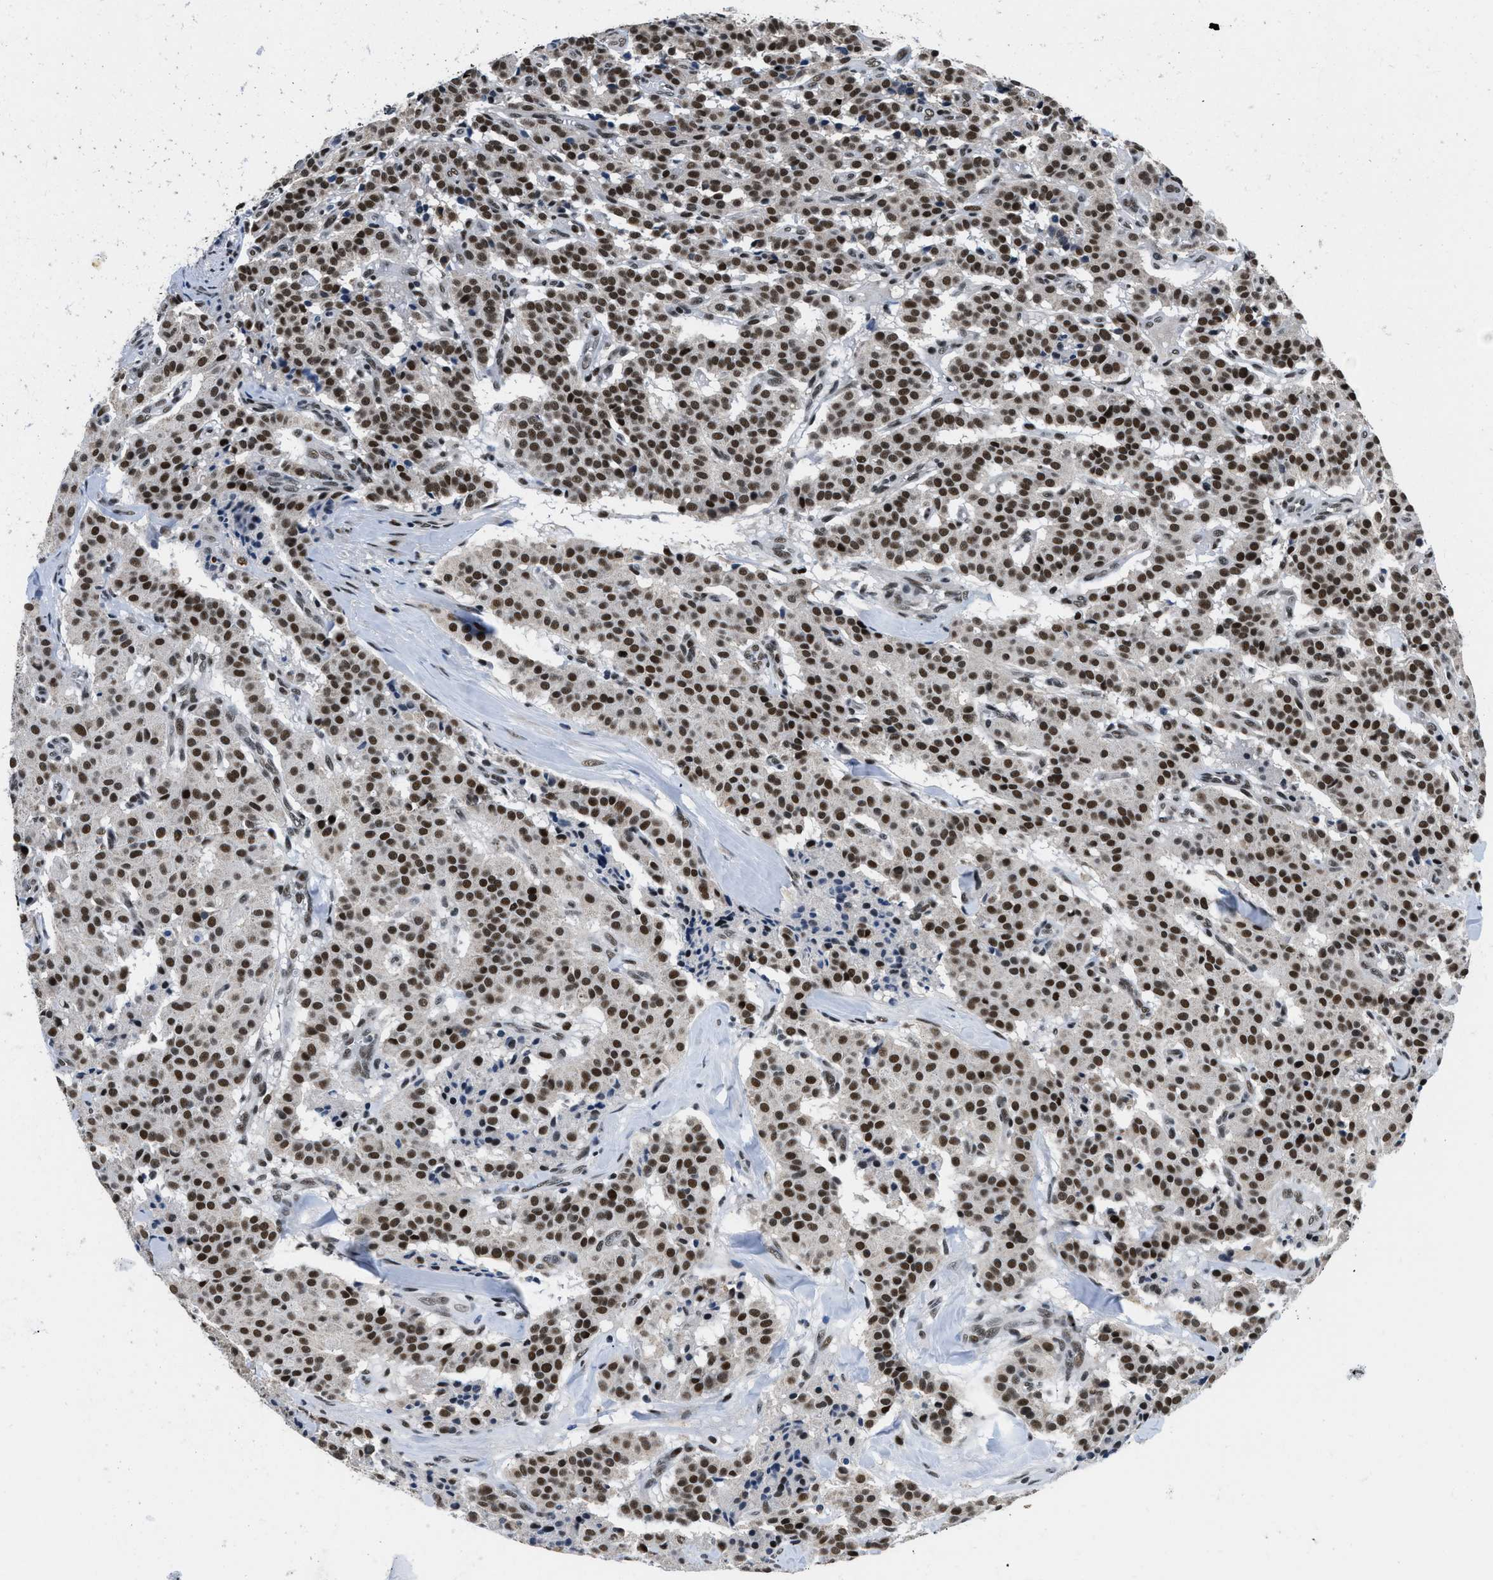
{"staining": {"intensity": "strong", "quantity": ">75%", "location": "nuclear"}, "tissue": "carcinoid", "cell_type": "Tumor cells", "image_type": "cancer", "snomed": [{"axis": "morphology", "description": "Carcinoid, malignant, NOS"}, {"axis": "topography", "description": "Lung"}], "caption": "About >75% of tumor cells in malignant carcinoid demonstrate strong nuclear protein positivity as visualized by brown immunohistochemical staining.", "gene": "KDM3B", "patient": {"sex": "male", "age": 30}}